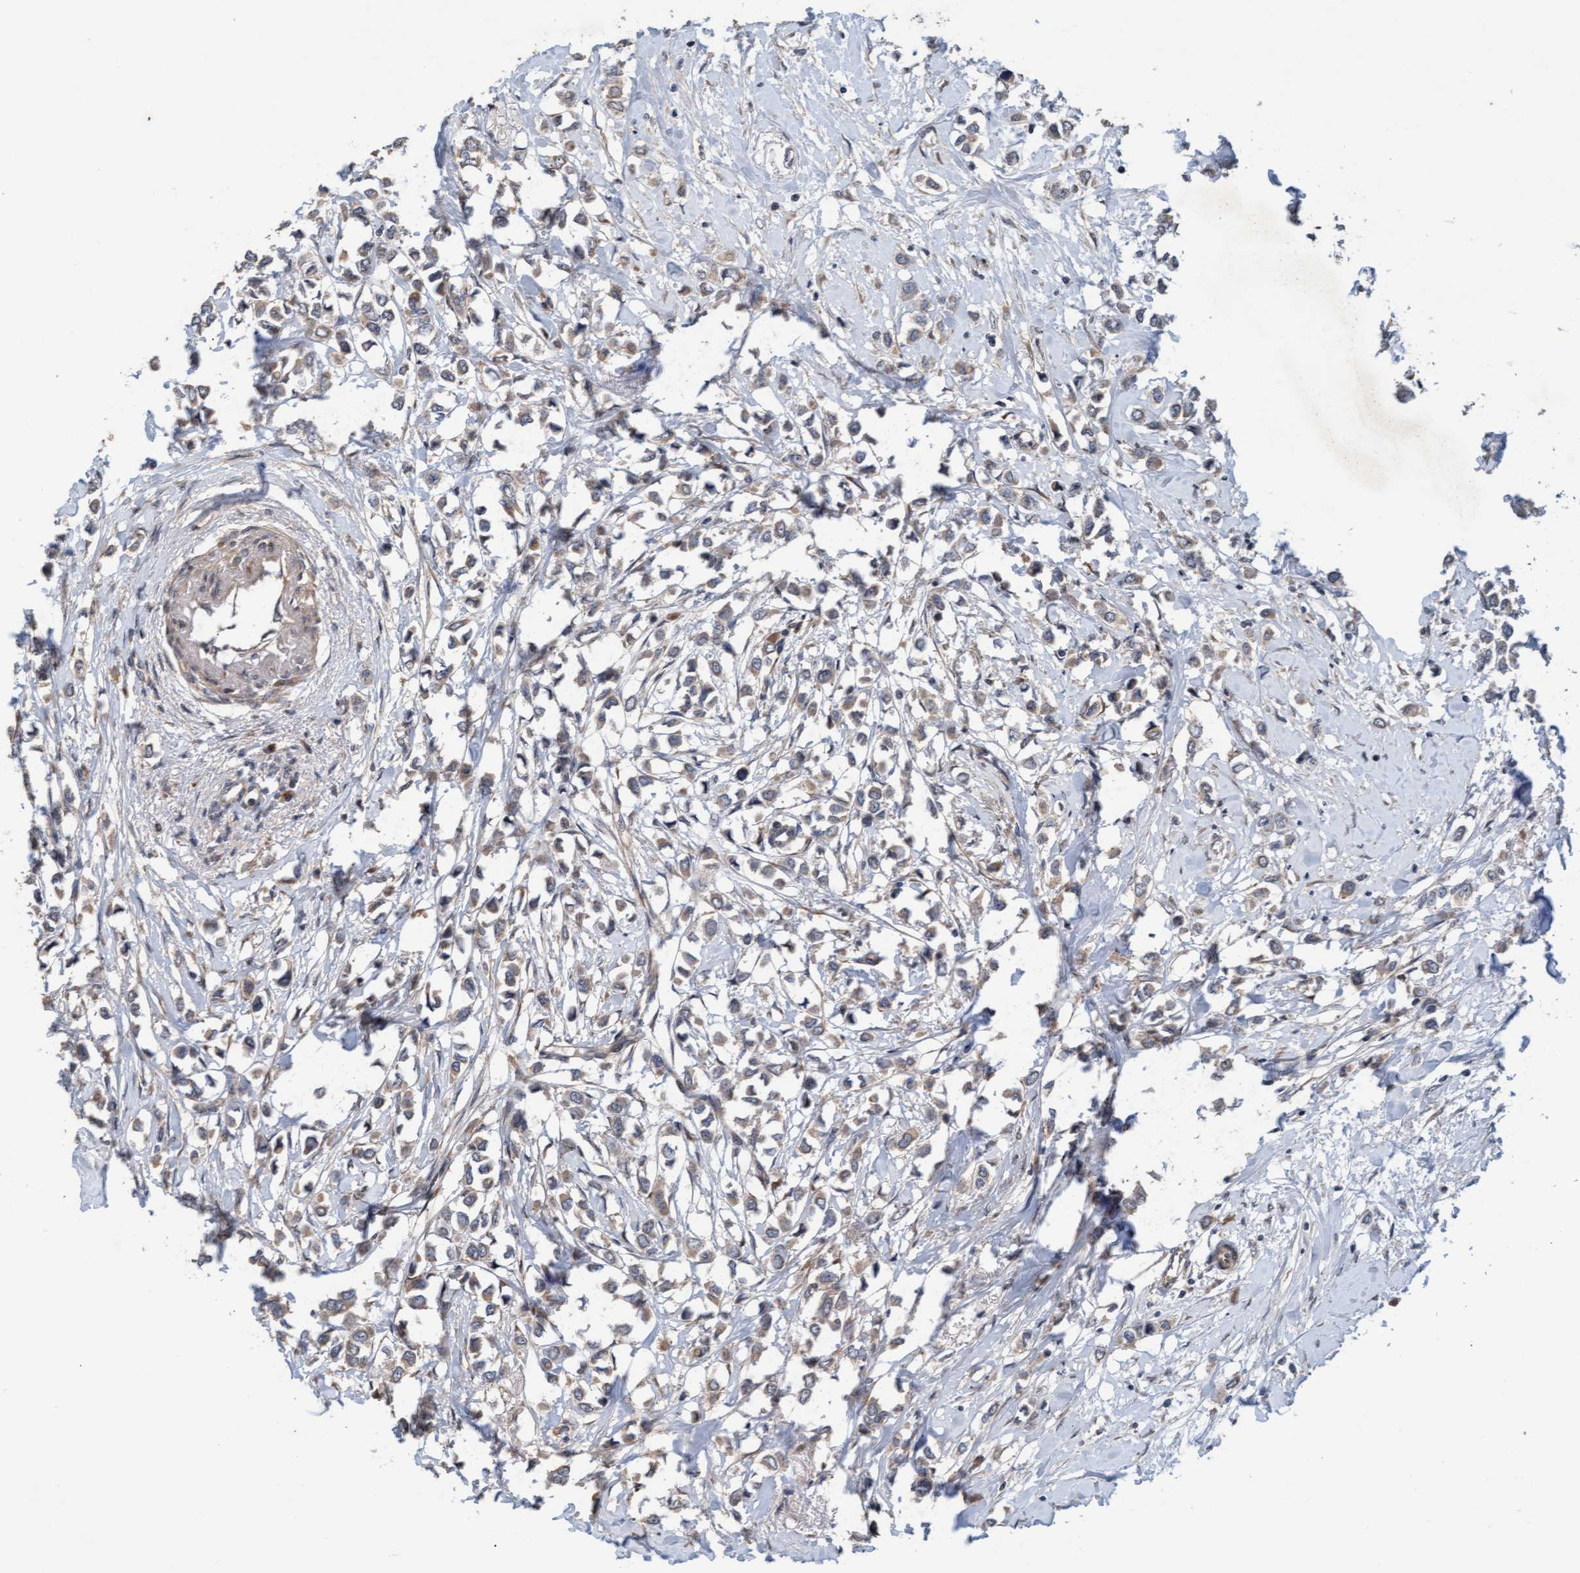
{"staining": {"intensity": "weak", "quantity": ">75%", "location": "cytoplasmic/membranous"}, "tissue": "breast cancer", "cell_type": "Tumor cells", "image_type": "cancer", "snomed": [{"axis": "morphology", "description": "Lobular carcinoma"}, {"axis": "topography", "description": "Breast"}], "caption": "About >75% of tumor cells in breast cancer display weak cytoplasmic/membranous protein staining as visualized by brown immunohistochemical staining.", "gene": "MLXIP", "patient": {"sex": "female", "age": 51}}